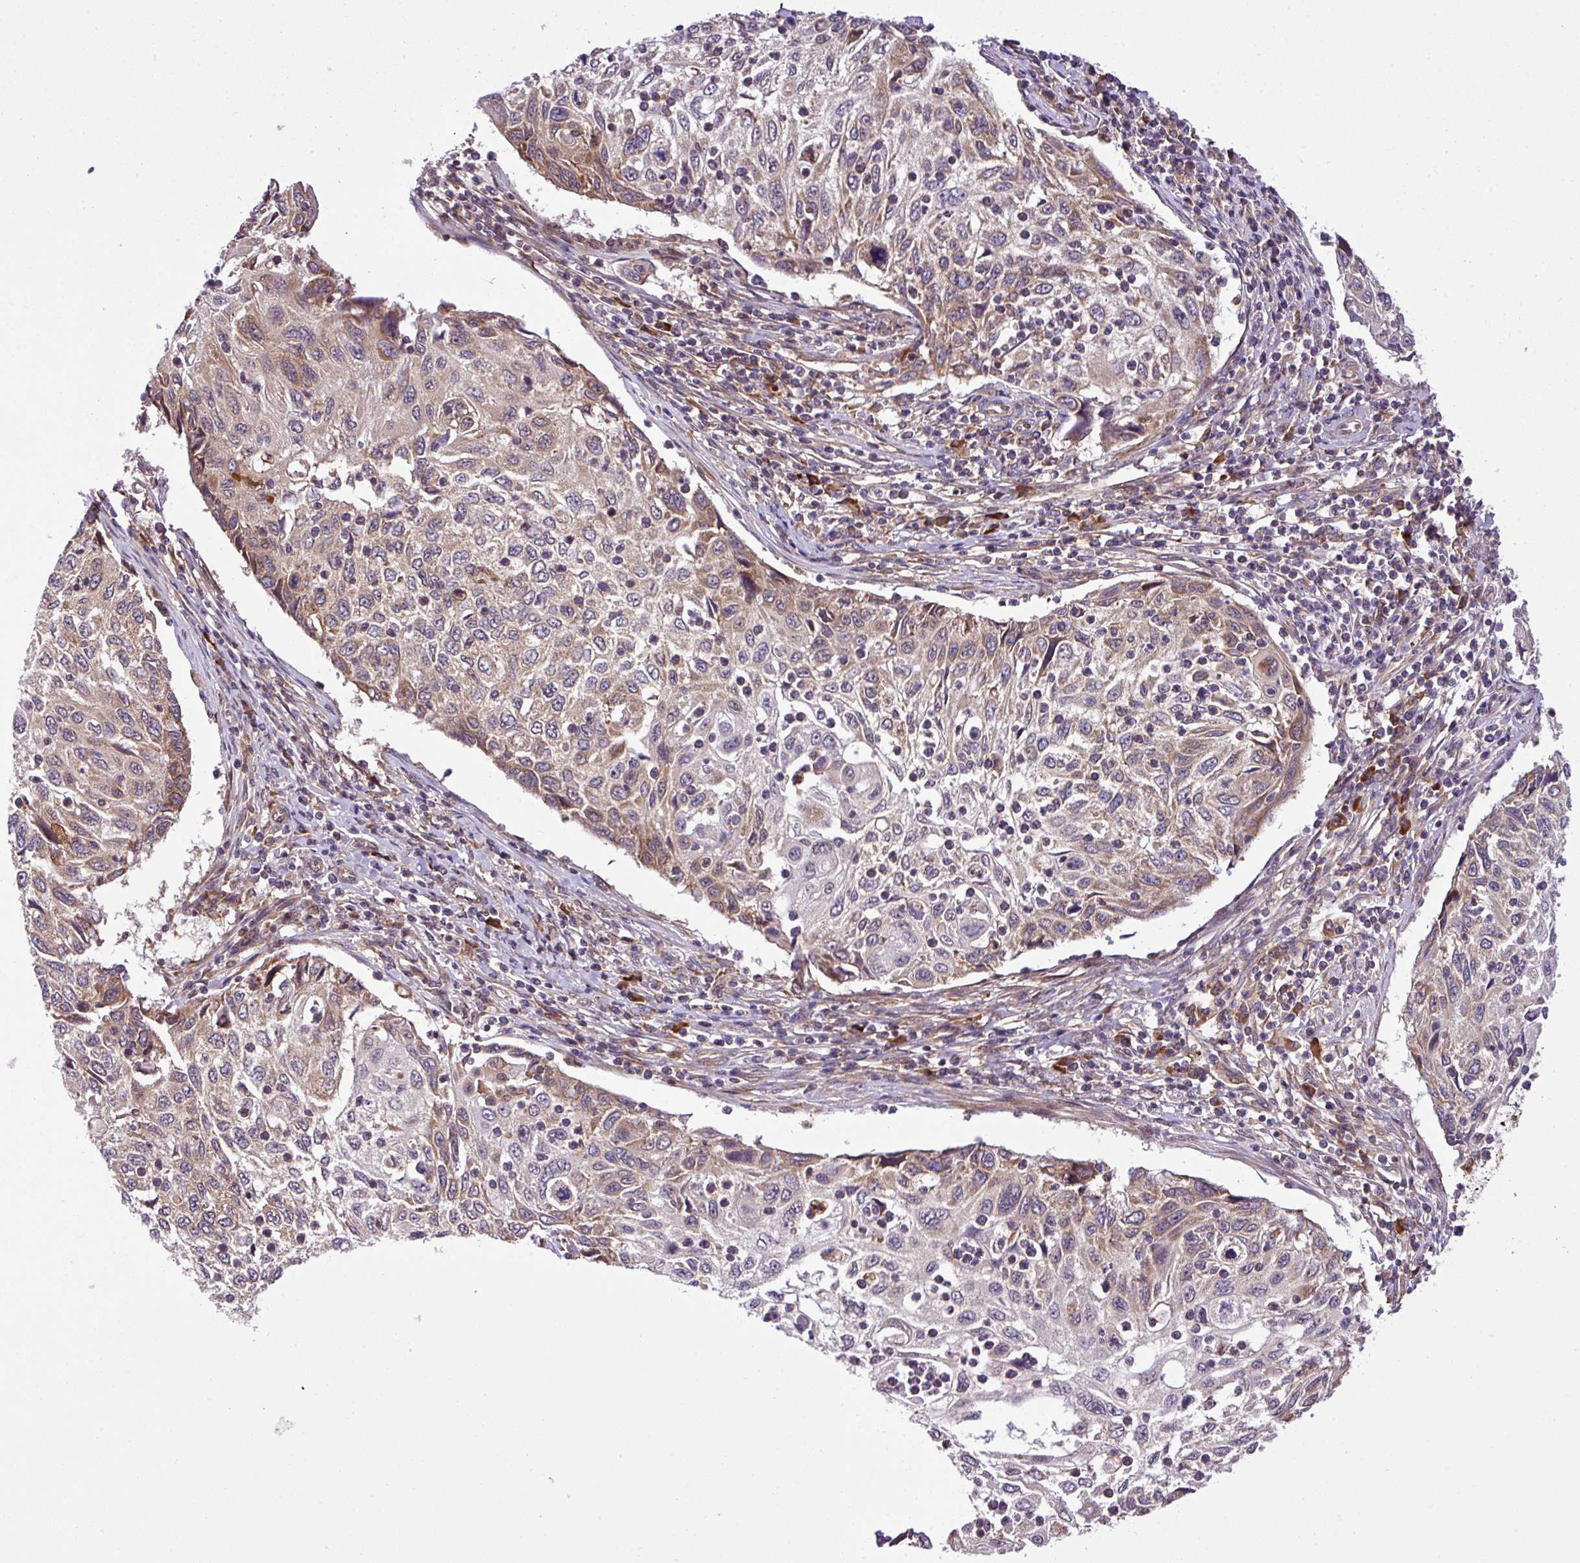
{"staining": {"intensity": "weak", "quantity": "25%-75%", "location": "cytoplasmic/membranous"}, "tissue": "cervical cancer", "cell_type": "Tumor cells", "image_type": "cancer", "snomed": [{"axis": "morphology", "description": "Squamous cell carcinoma, NOS"}, {"axis": "topography", "description": "Cervix"}], "caption": "About 25%-75% of tumor cells in human squamous cell carcinoma (cervical) exhibit weak cytoplasmic/membranous protein expression as visualized by brown immunohistochemical staining.", "gene": "DLGAP4", "patient": {"sex": "female", "age": 70}}